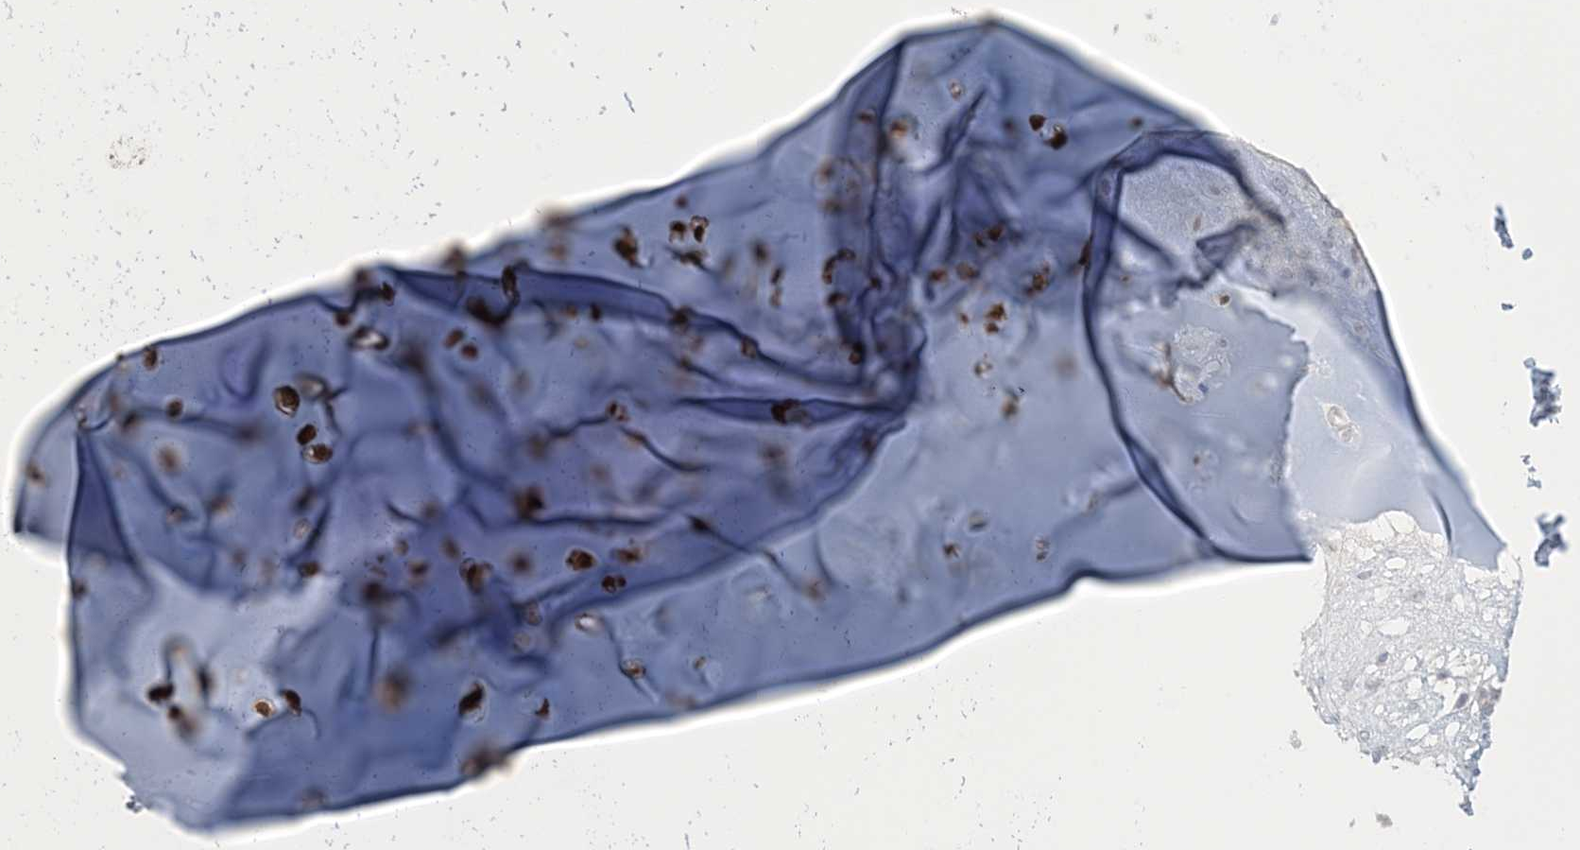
{"staining": {"intensity": "negative", "quantity": "none", "location": "none"}, "tissue": "adipose tissue", "cell_type": "Adipocytes", "image_type": "normal", "snomed": [{"axis": "morphology", "description": "Normal tissue, NOS"}, {"axis": "morphology", "description": "Basal cell carcinoma"}, {"axis": "topography", "description": "Cartilage tissue"}, {"axis": "topography", "description": "Nasopharynx"}, {"axis": "topography", "description": "Oral tissue"}], "caption": "Immunohistochemical staining of normal adipose tissue displays no significant positivity in adipocytes.", "gene": "NRBP2", "patient": {"sex": "female", "age": 77}}